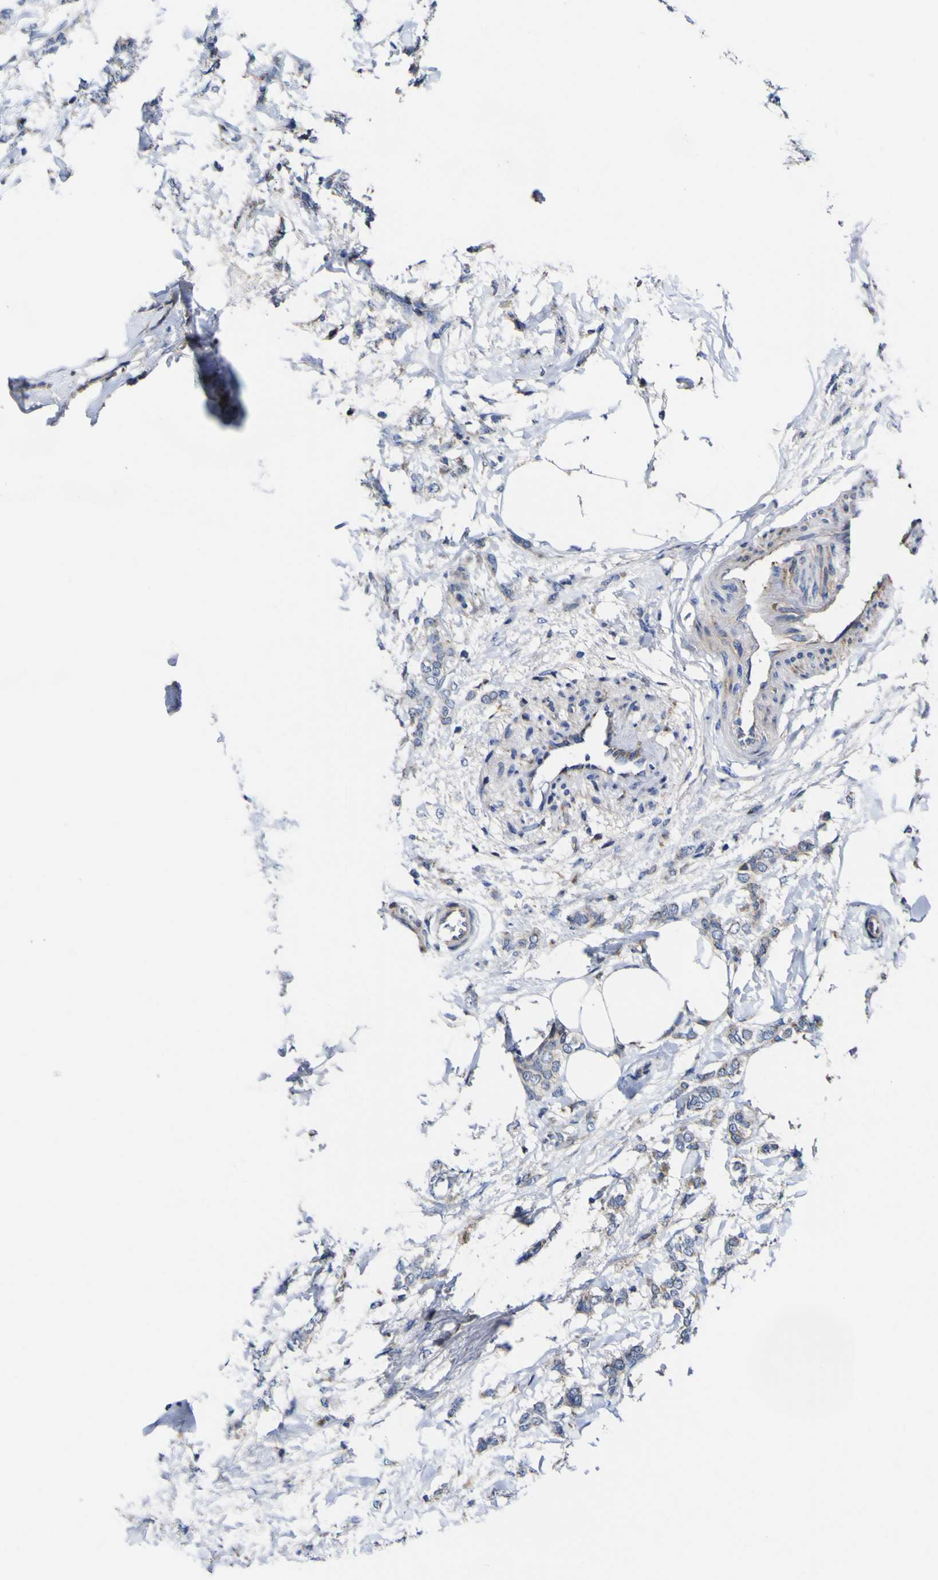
{"staining": {"intensity": "weak", "quantity": "25%-75%", "location": "cytoplasmic/membranous"}, "tissue": "breast cancer", "cell_type": "Tumor cells", "image_type": "cancer", "snomed": [{"axis": "morphology", "description": "Lobular carcinoma, in situ"}, {"axis": "morphology", "description": "Lobular carcinoma"}, {"axis": "topography", "description": "Breast"}], "caption": "Immunohistochemistry micrograph of human lobular carcinoma in situ (breast) stained for a protein (brown), which shows low levels of weak cytoplasmic/membranous expression in about 25%-75% of tumor cells.", "gene": "CCDC90B", "patient": {"sex": "female", "age": 41}}